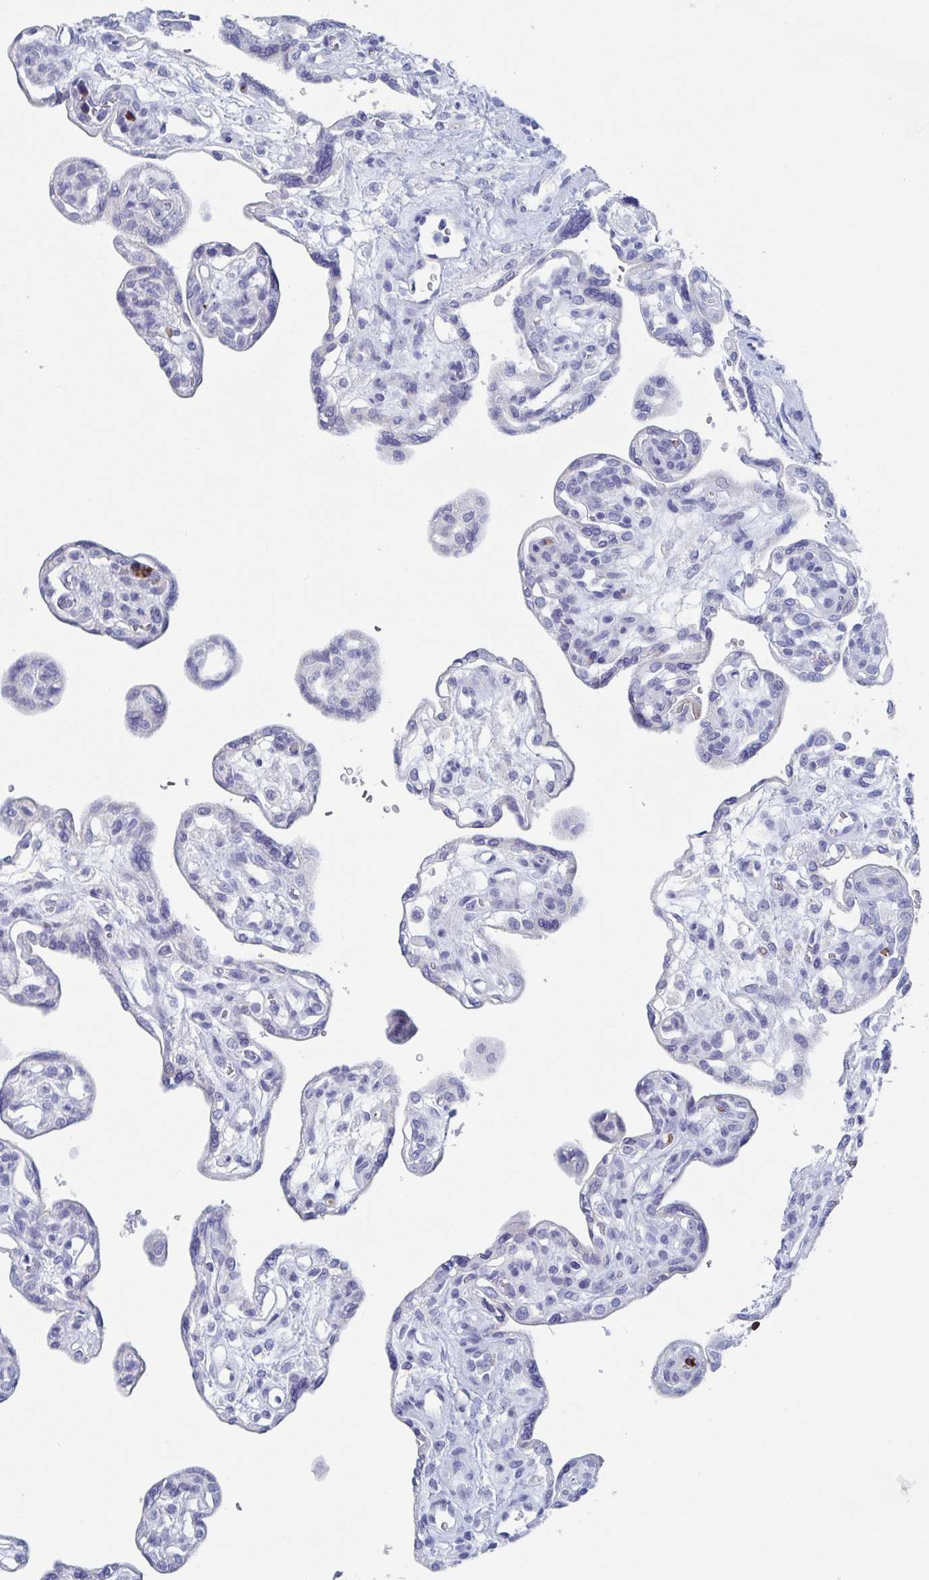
{"staining": {"intensity": "moderate", "quantity": "25%-75%", "location": "cytoplasmic/membranous"}, "tissue": "placenta", "cell_type": "Decidual cells", "image_type": "normal", "snomed": [{"axis": "morphology", "description": "Normal tissue, NOS"}, {"axis": "topography", "description": "Placenta"}], "caption": "A photomicrograph of human placenta stained for a protein exhibits moderate cytoplasmic/membranous brown staining in decidual cells. The protein of interest is shown in brown color, while the nuclei are stained blue.", "gene": "NT5C3B", "patient": {"sex": "female", "age": 39}}